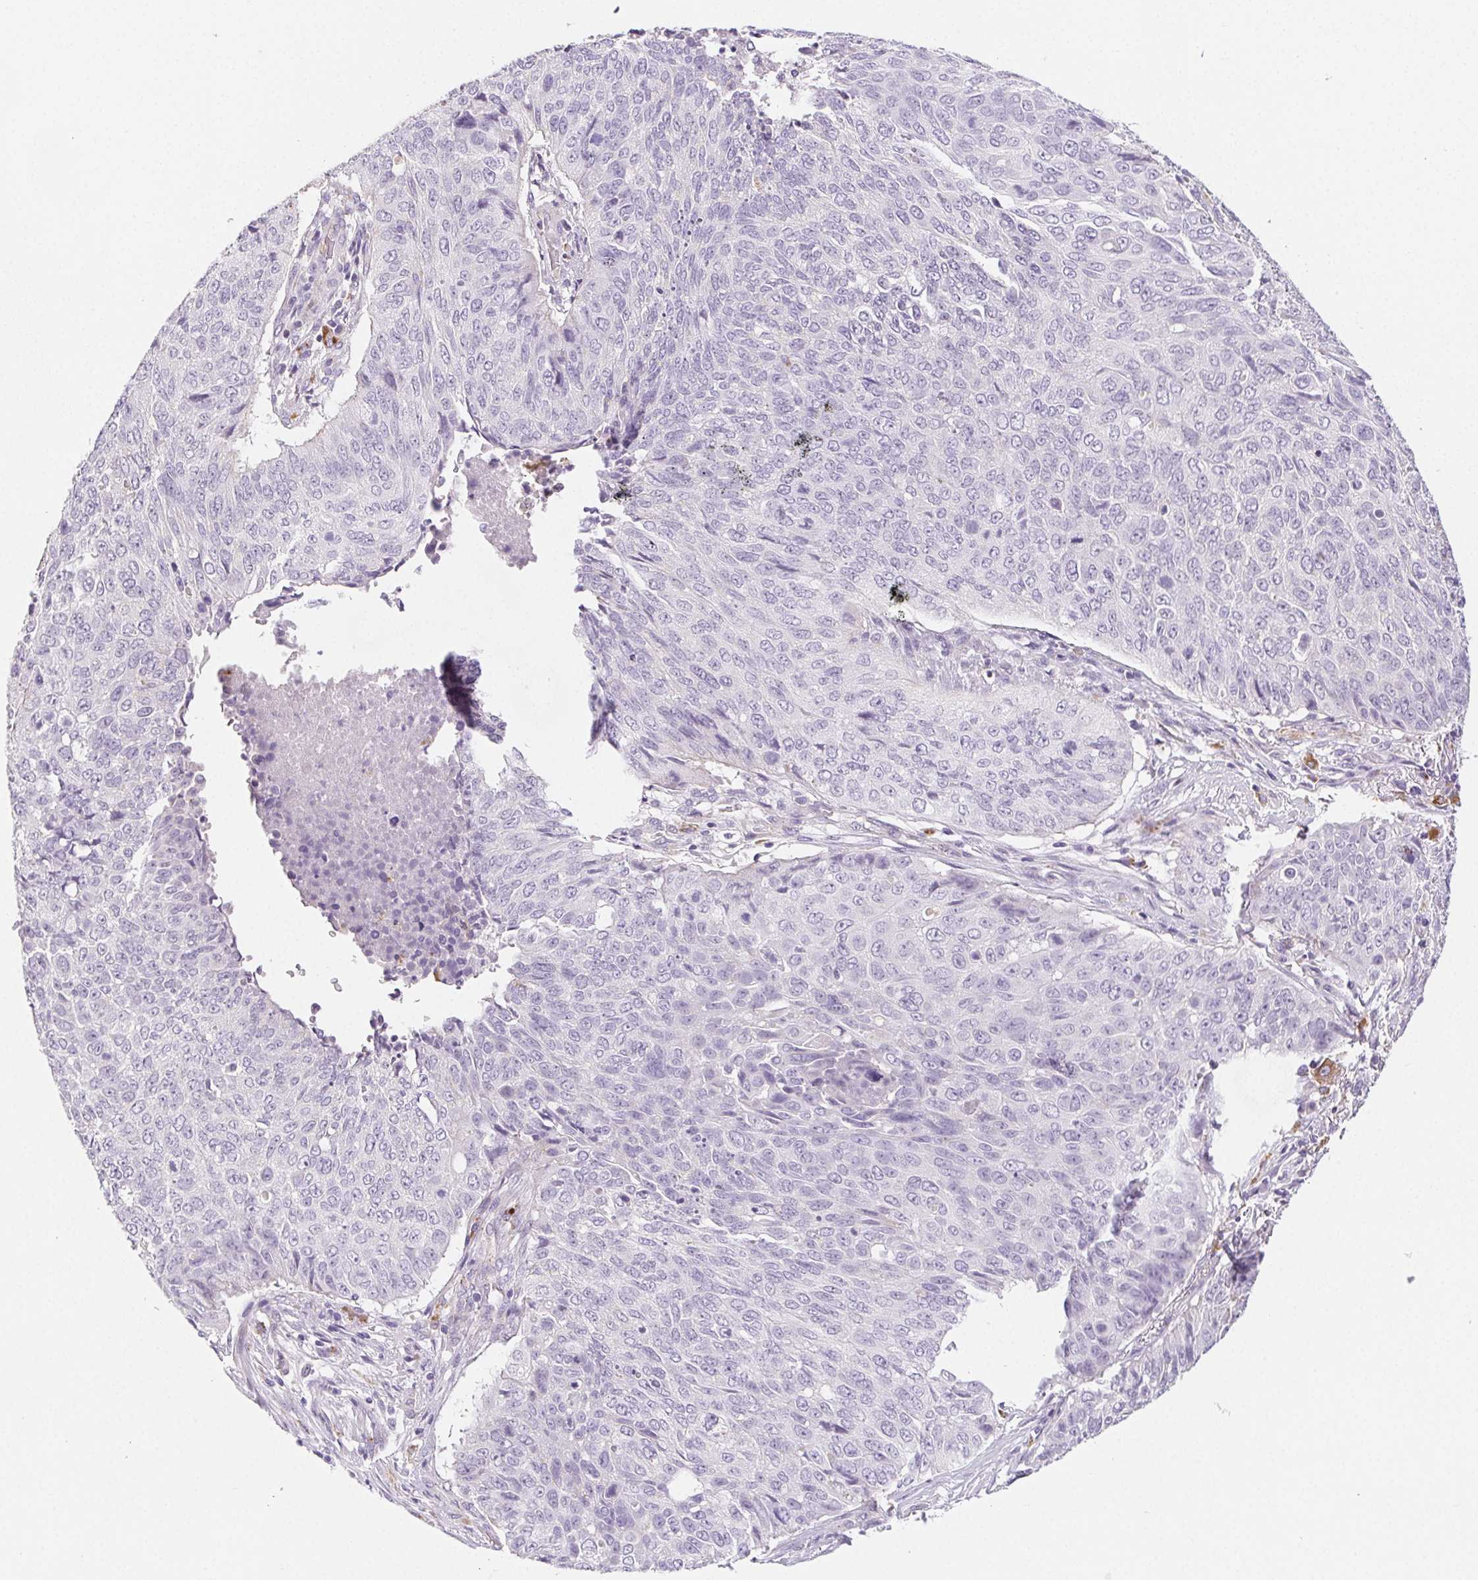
{"staining": {"intensity": "negative", "quantity": "none", "location": "none"}, "tissue": "lung cancer", "cell_type": "Tumor cells", "image_type": "cancer", "snomed": [{"axis": "morphology", "description": "Normal tissue, NOS"}, {"axis": "morphology", "description": "Squamous cell carcinoma, NOS"}, {"axis": "topography", "description": "Bronchus"}, {"axis": "topography", "description": "Lung"}], "caption": "The photomicrograph shows no staining of tumor cells in lung cancer (squamous cell carcinoma). The staining is performed using DAB (3,3'-diaminobenzidine) brown chromogen with nuclei counter-stained in using hematoxylin.", "gene": "LIPA", "patient": {"sex": "male", "age": 64}}